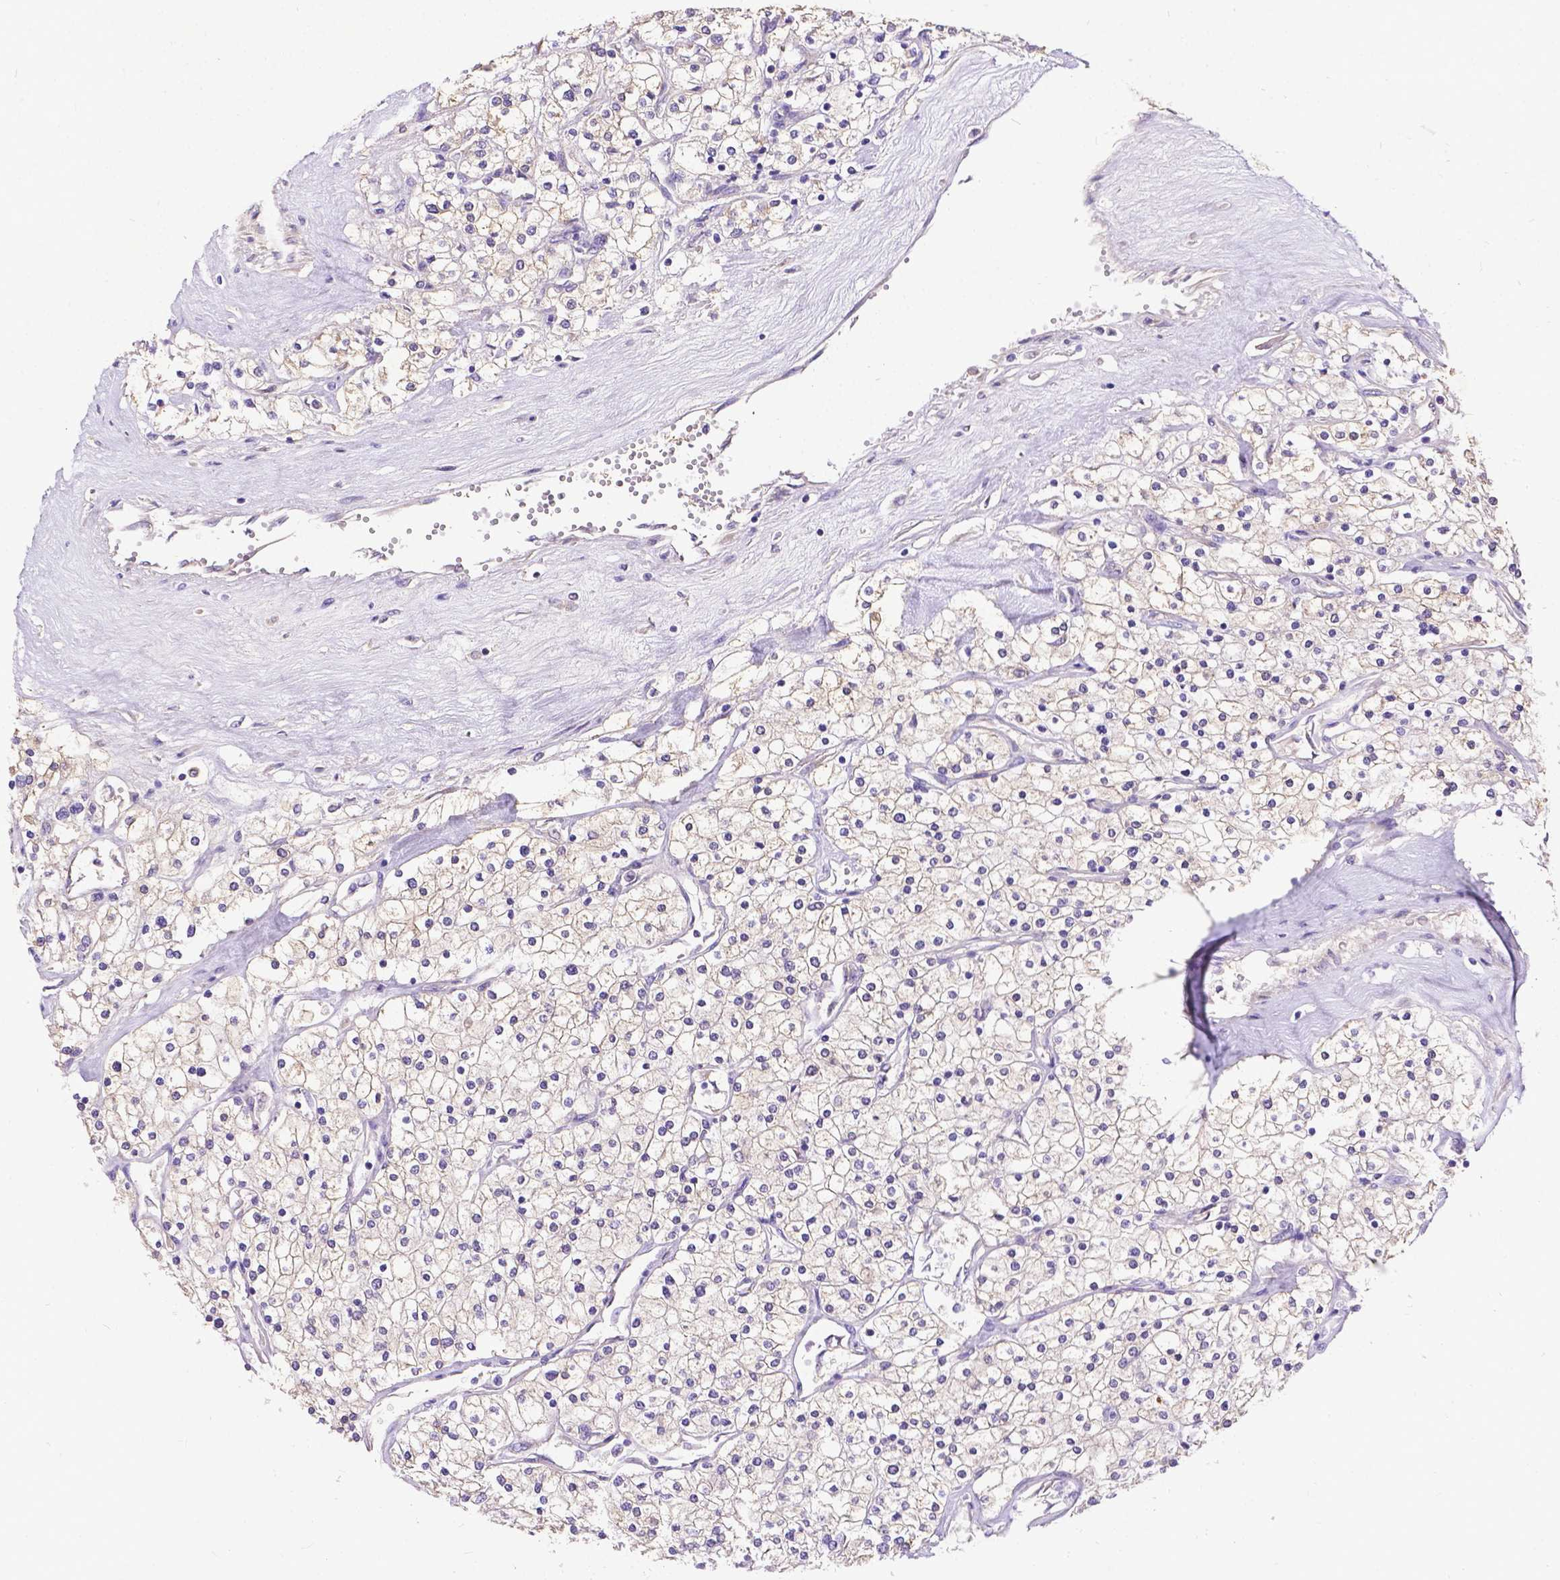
{"staining": {"intensity": "negative", "quantity": "none", "location": "none"}, "tissue": "renal cancer", "cell_type": "Tumor cells", "image_type": "cancer", "snomed": [{"axis": "morphology", "description": "Adenocarcinoma, NOS"}, {"axis": "topography", "description": "Kidney"}], "caption": "Protein analysis of renal adenocarcinoma shows no significant expression in tumor cells. (DAB (3,3'-diaminobenzidine) IHC with hematoxylin counter stain).", "gene": "DENND6A", "patient": {"sex": "male", "age": 80}}